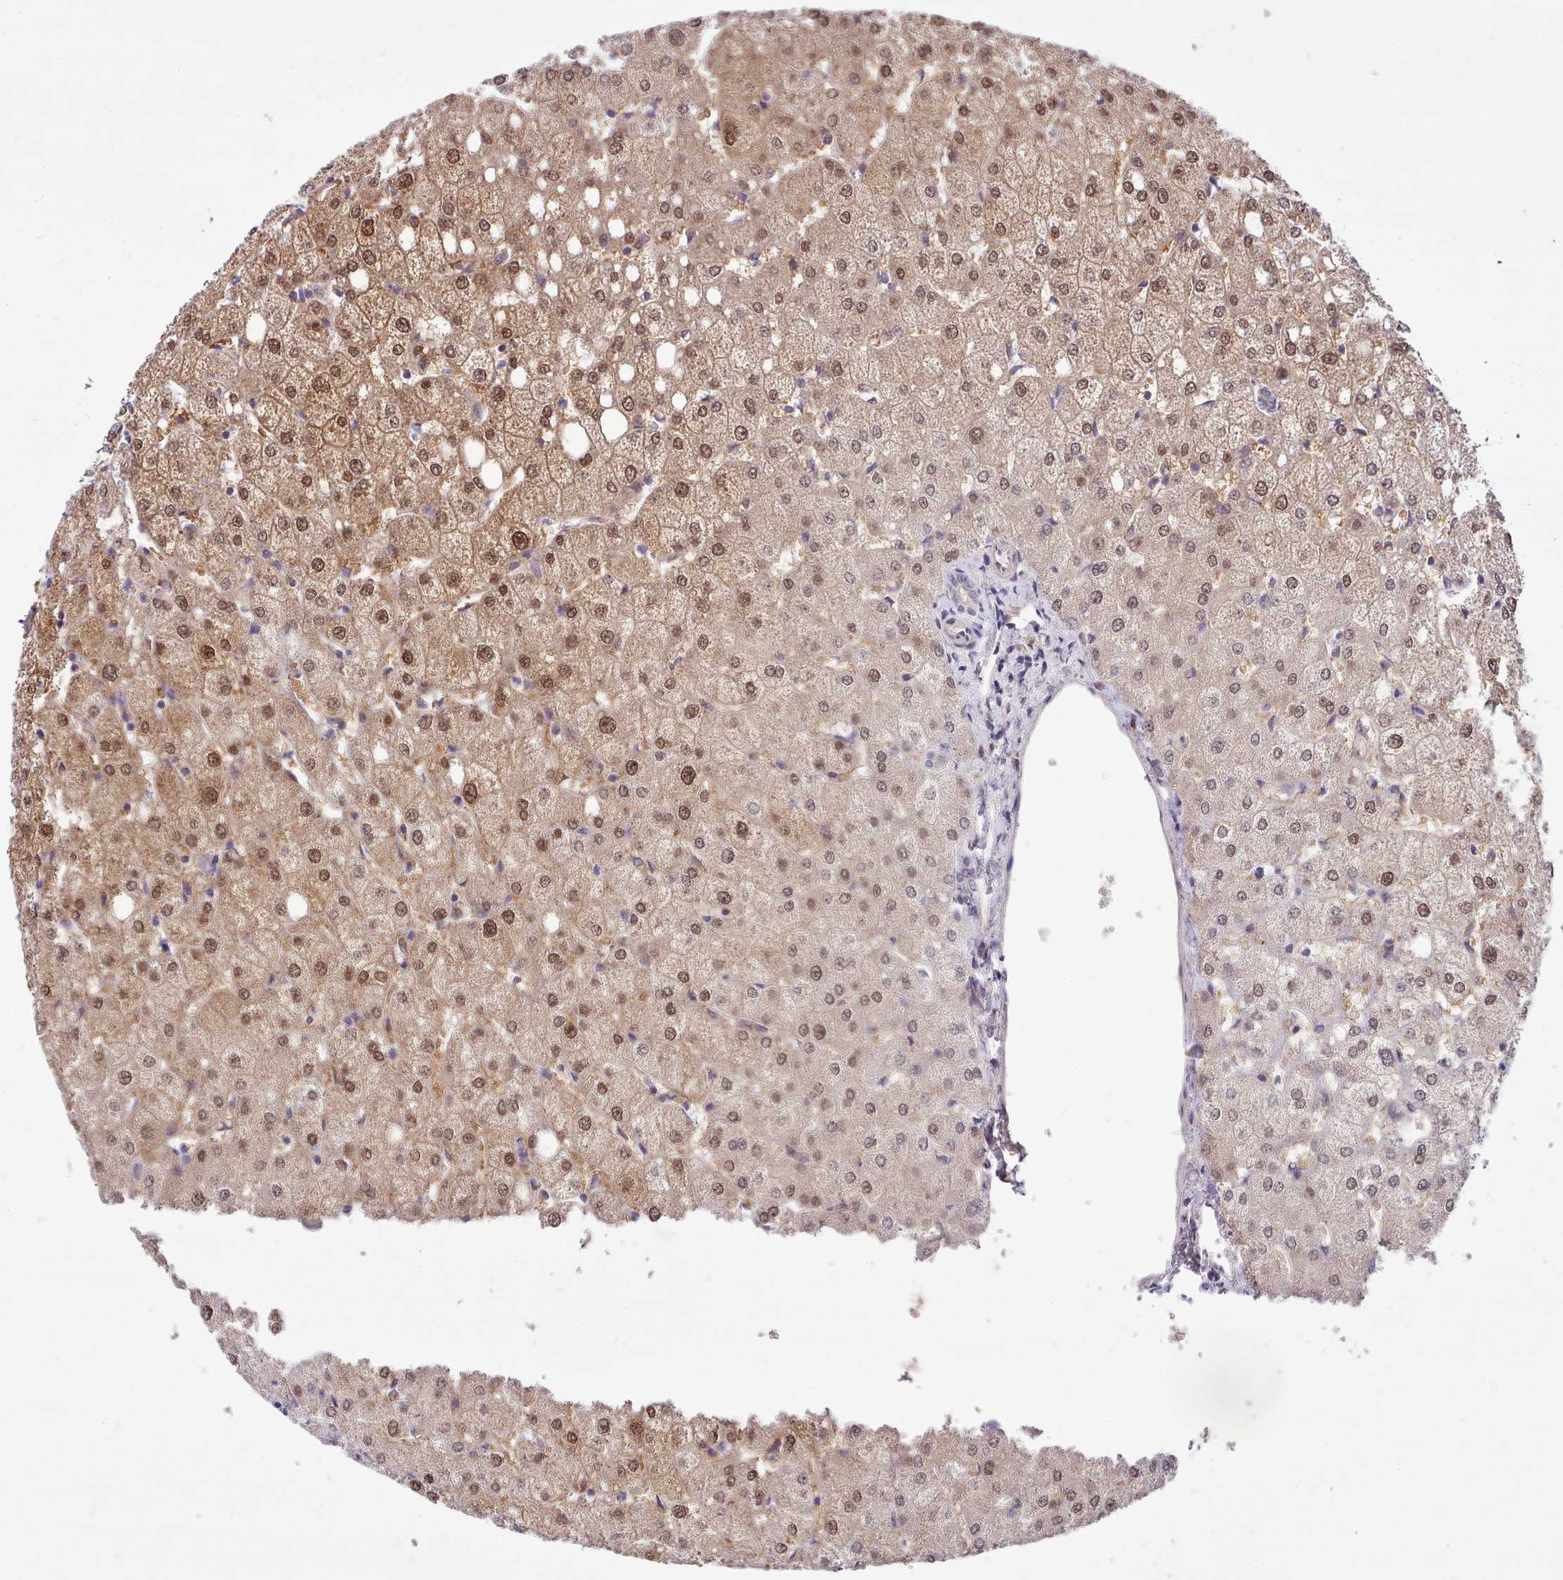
{"staining": {"intensity": "negative", "quantity": "none", "location": "none"}, "tissue": "liver", "cell_type": "Cholangiocytes", "image_type": "normal", "snomed": [{"axis": "morphology", "description": "Normal tissue, NOS"}, {"axis": "topography", "description": "Liver"}], "caption": "Image shows no significant protein staining in cholangiocytes of unremarkable liver.", "gene": "HOXB7", "patient": {"sex": "female", "age": 54}}